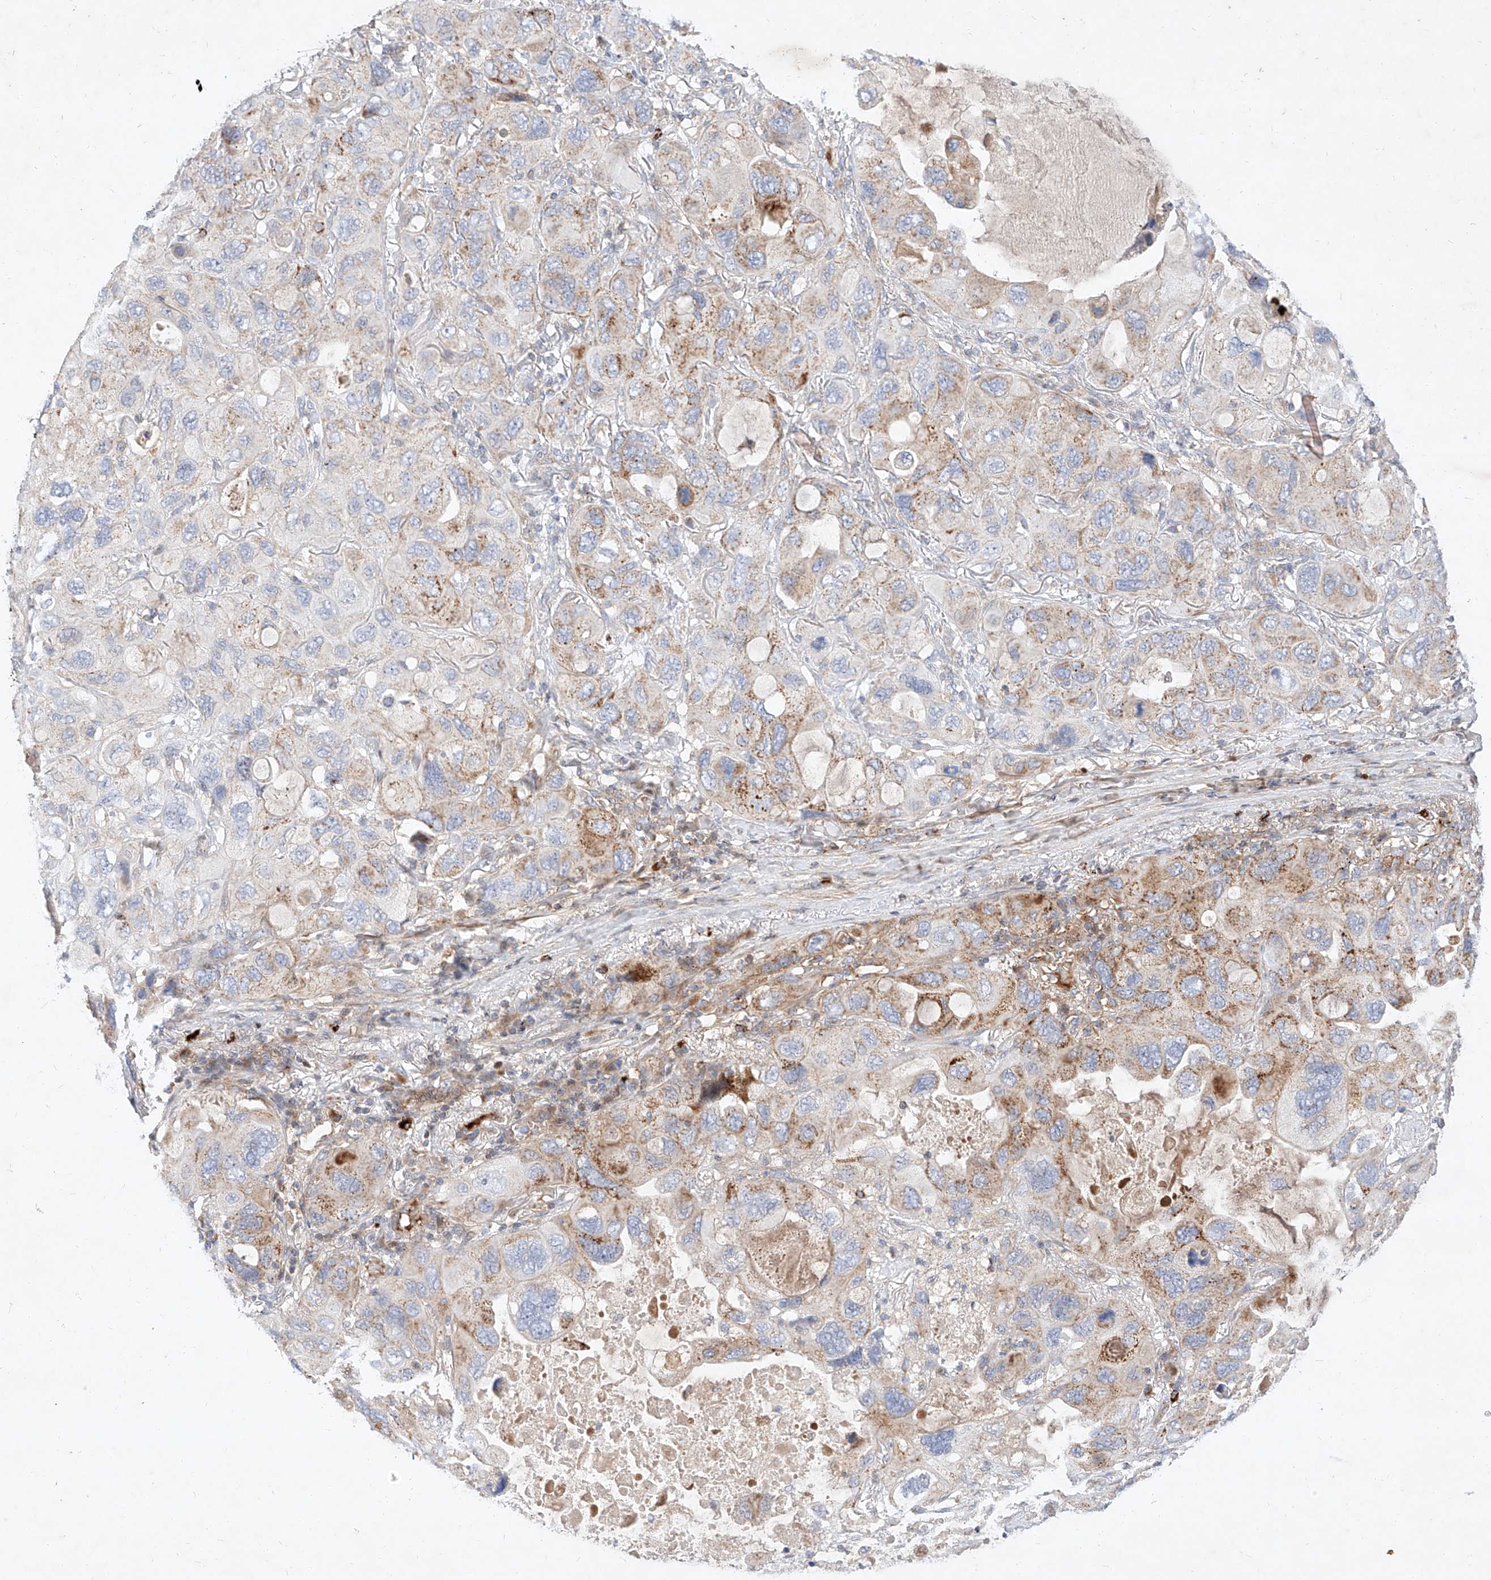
{"staining": {"intensity": "moderate", "quantity": "25%-75%", "location": "cytoplasmic/membranous"}, "tissue": "lung cancer", "cell_type": "Tumor cells", "image_type": "cancer", "snomed": [{"axis": "morphology", "description": "Squamous cell carcinoma, NOS"}, {"axis": "topography", "description": "Lung"}], "caption": "Lung squamous cell carcinoma stained with a protein marker reveals moderate staining in tumor cells.", "gene": "OSGEPL1", "patient": {"sex": "female", "age": 73}}